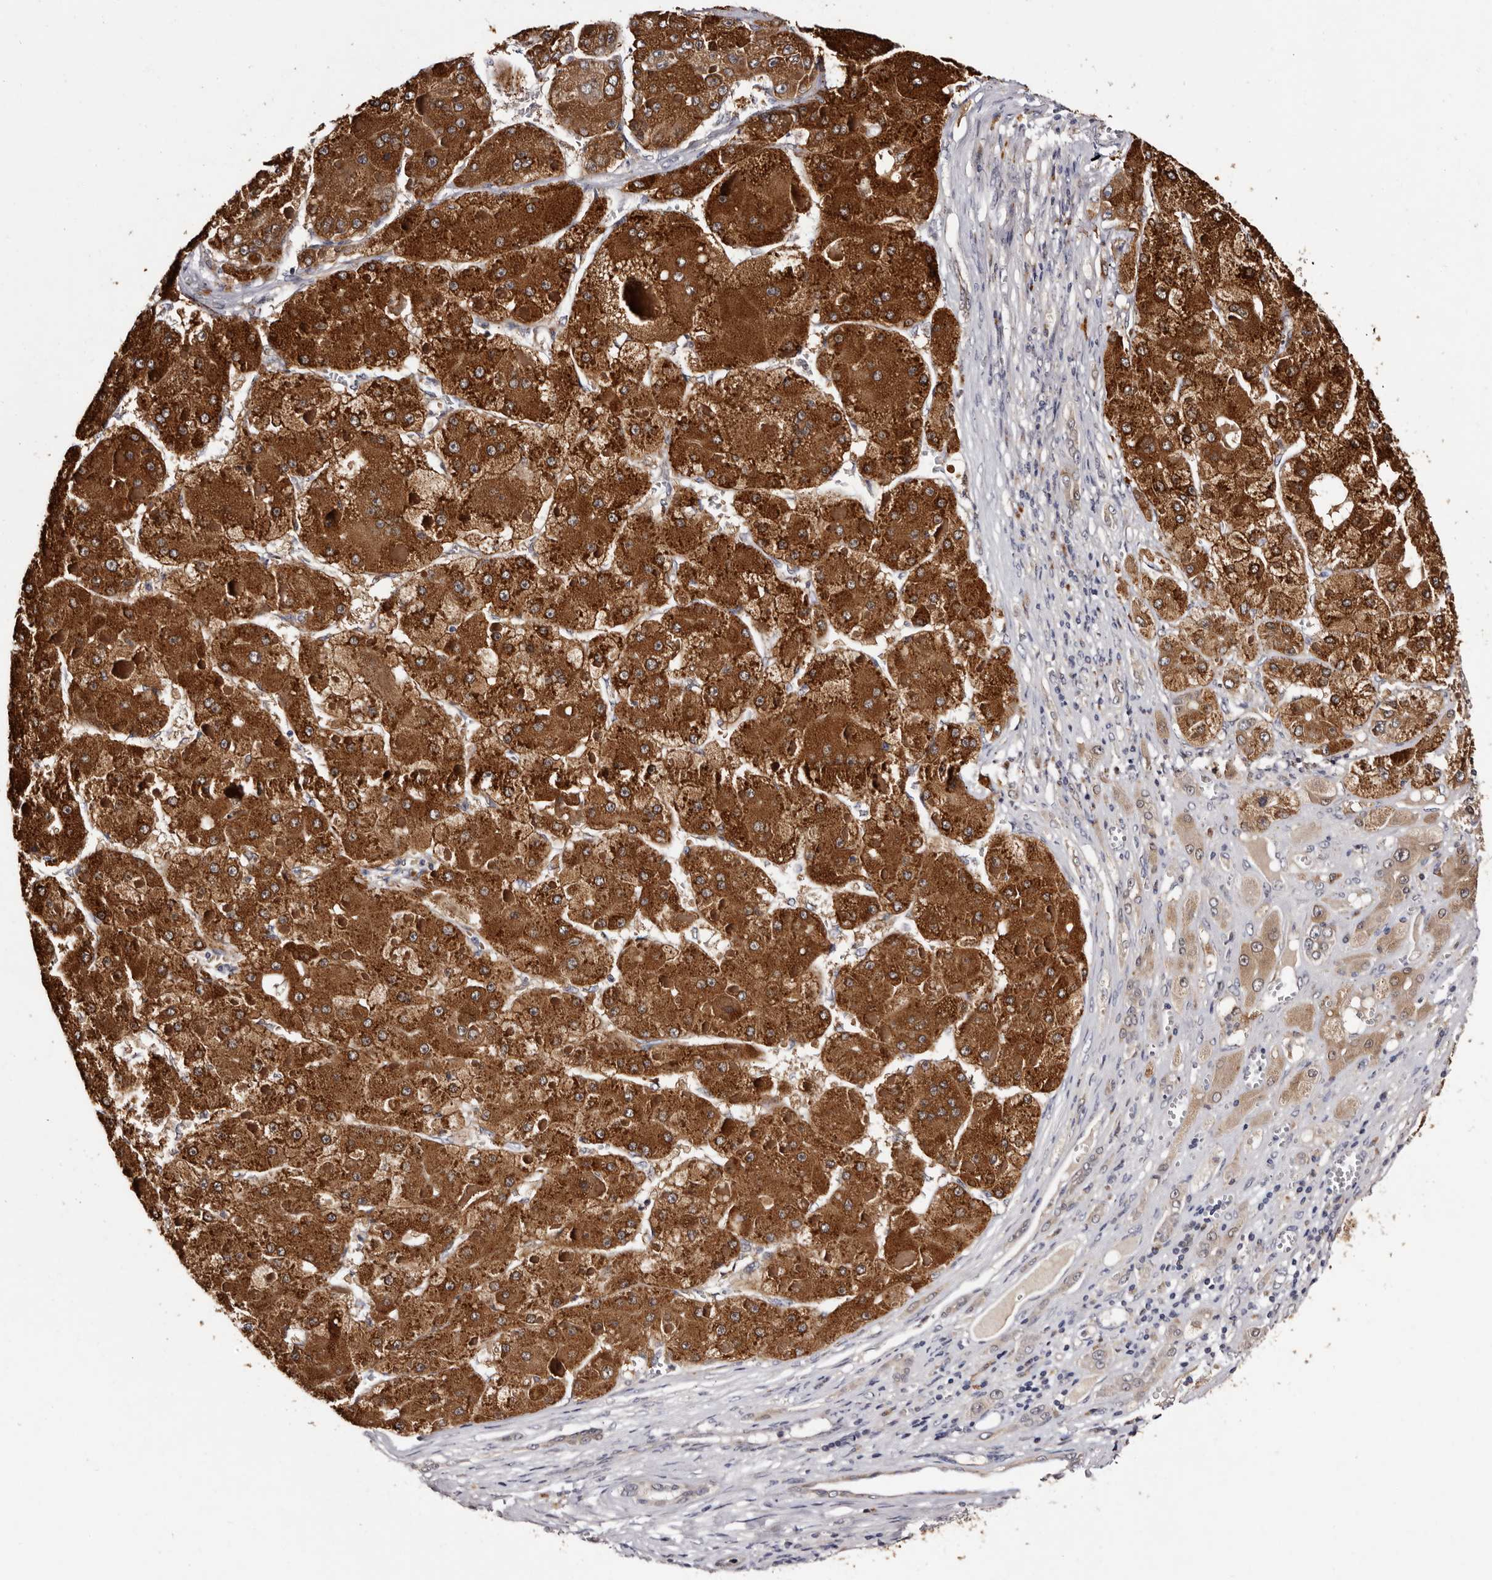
{"staining": {"intensity": "strong", "quantity": ">75%", "location": "cytoplasmic/membranous"}, "tissue": "liver cancer", "cell_type": "Tumor cells", "image_type": "cancer", "snomed": [{"axis": "morphology", "description": "Carcinoma, Hepatocellular, NOS"}, {"axis": "topography", "description": "Liver"}], "caption": "A micrograph showing strong cytoplasmic/membranous expression in about >75% of tumor cells in hepatocellular carcinoma (liver), as visualized by brown immunohistochemical staining.", "gene": "DNPH1", "patient": {"sex": "female", "age": 73}}